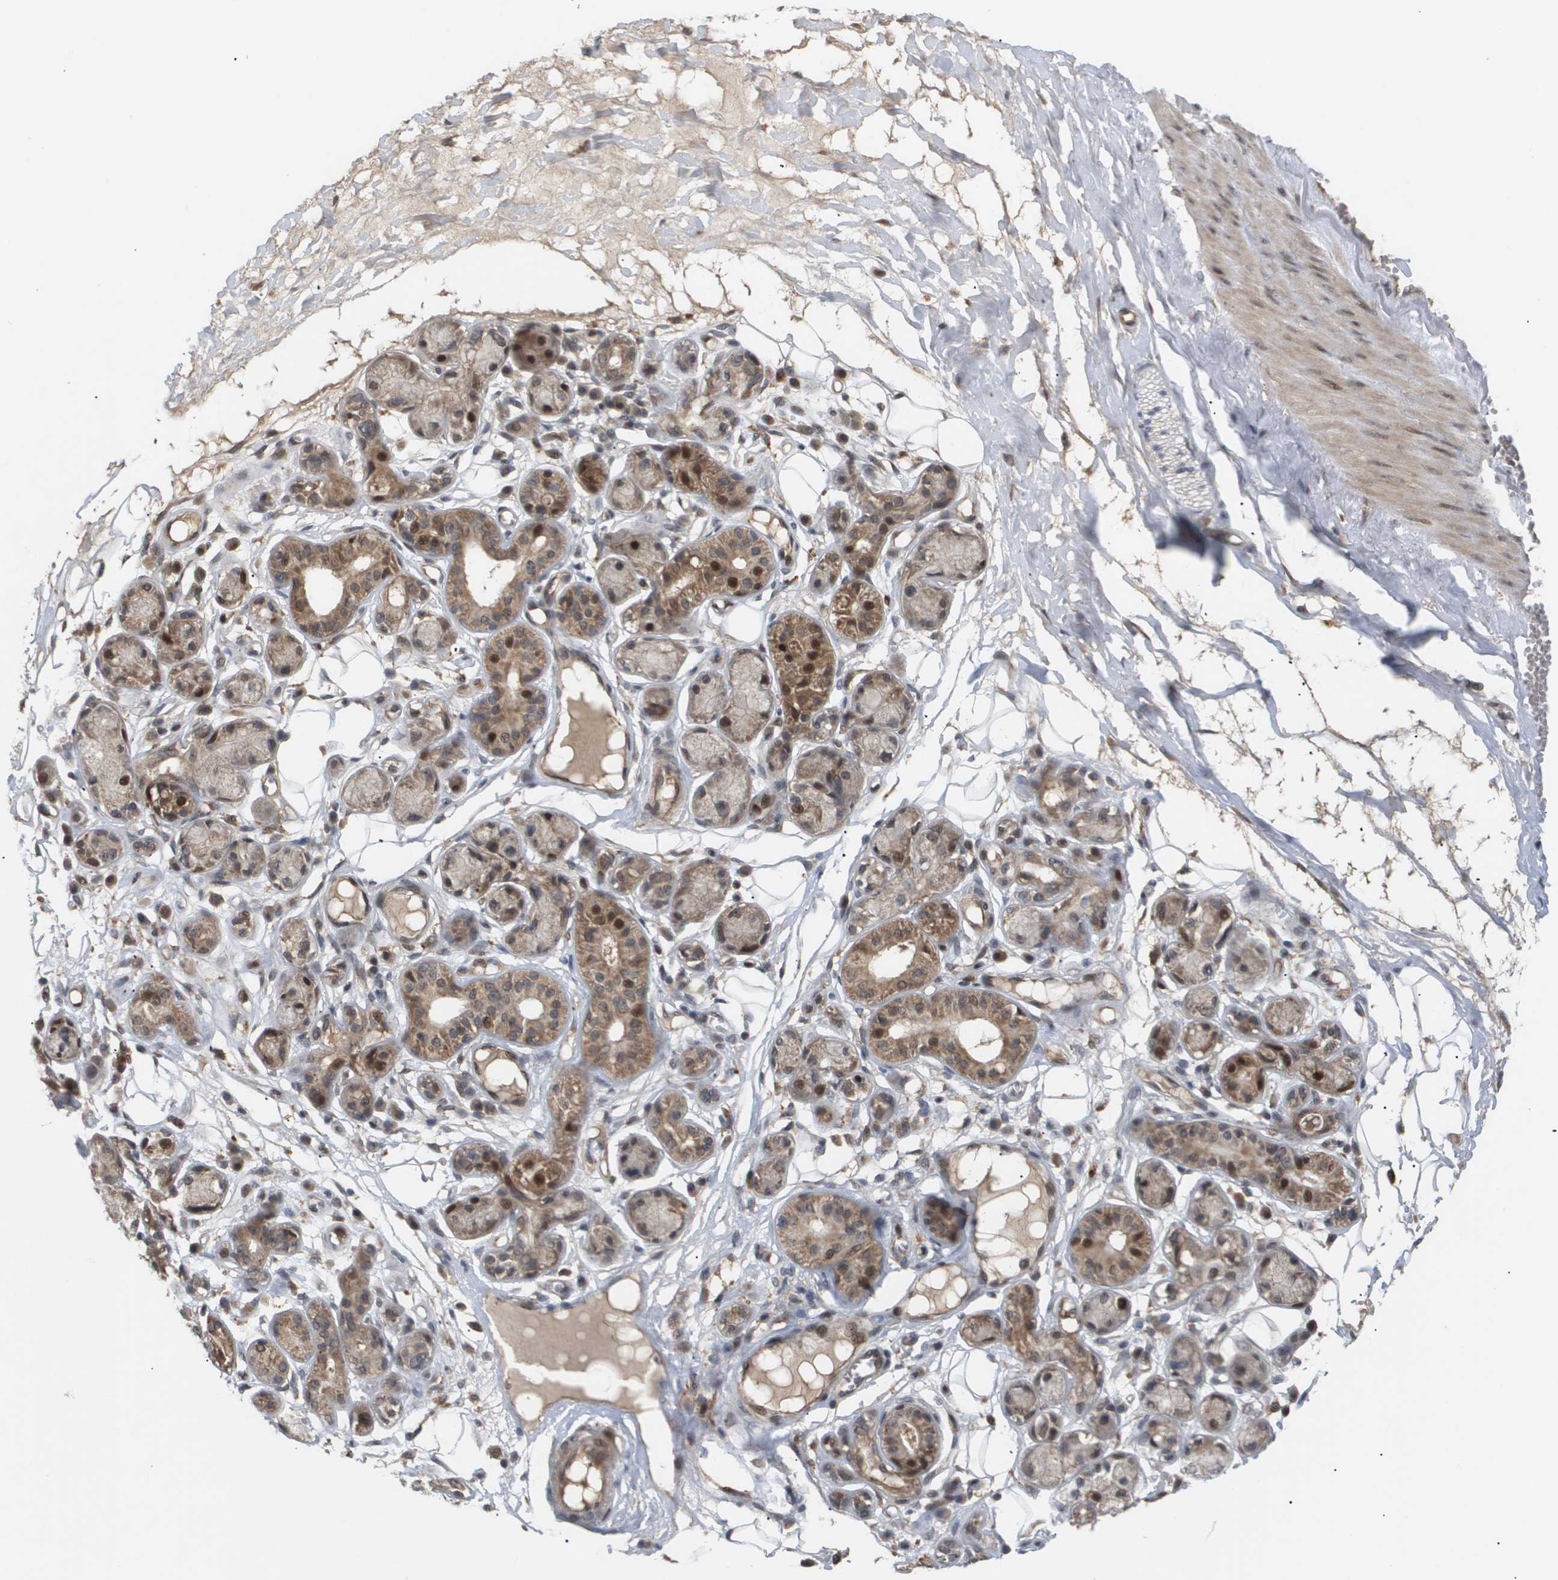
{"staining": {"intensity": "moderate", "quantity": ">75%", "location": "cytoplasmic/membranous"}, "tissue": "adipose tissue", "cell_type": "Adipocytes", "image_type": "normal", "snomed": [{"axis": "morphology", "description": "Normal tissue, NOS"}, {"axis": "morphology", "description": "Inflammation, NOS"}, {"axis": "topography", "description": "Salivary gland"}, {"axis": "topography", "description": "Peripheral nerve tissue"}], "caption": "This micrograph reveals immunohistochemistry (IHC) staining of normal adipose tissue, with medium moderate cytoplasmic/membranous positivity in about >75% of adipocytes.", "gene": "PDGFB", "patient": {"sex": "female", "age": 75}}